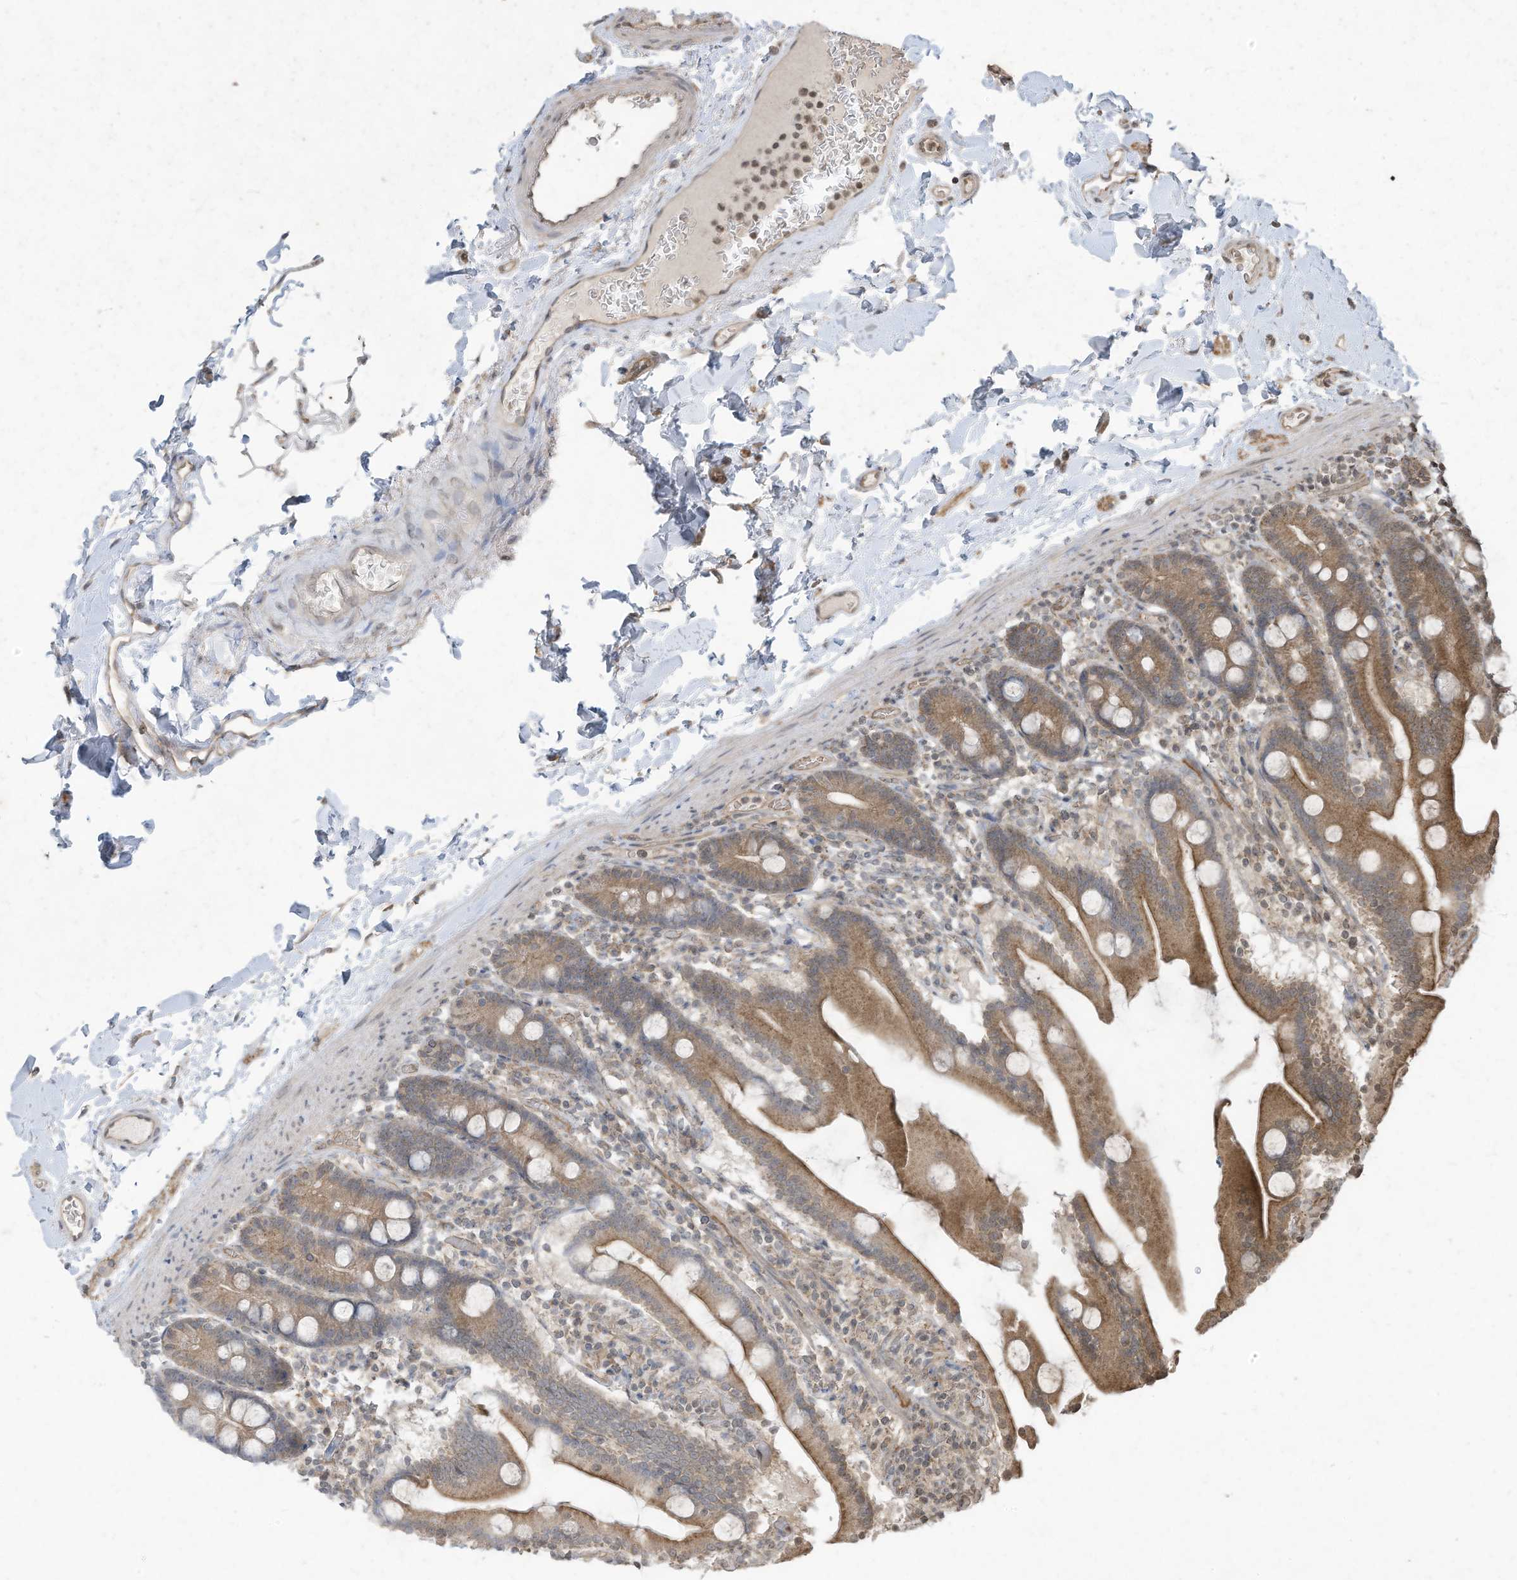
{"staining": {"intensity": "moderate", "quantity": ">75%", "location": "cytoplasmic/membranous"}, "tissue": "duodenum", "cell_type": "Glandular cells", "image_type": "normal", "snomed": [{"axis": "morphology", "description": "Normal tissue, NOS"}, {"axis": "topography", "description": "Duodenum"}], "caption": "Duodenum stained for a protein shows moderate cytoplasmic/membranous positivity in glandular cells.", "gene": "MATN2", "patient": {"sex": "male", "age": 55}}